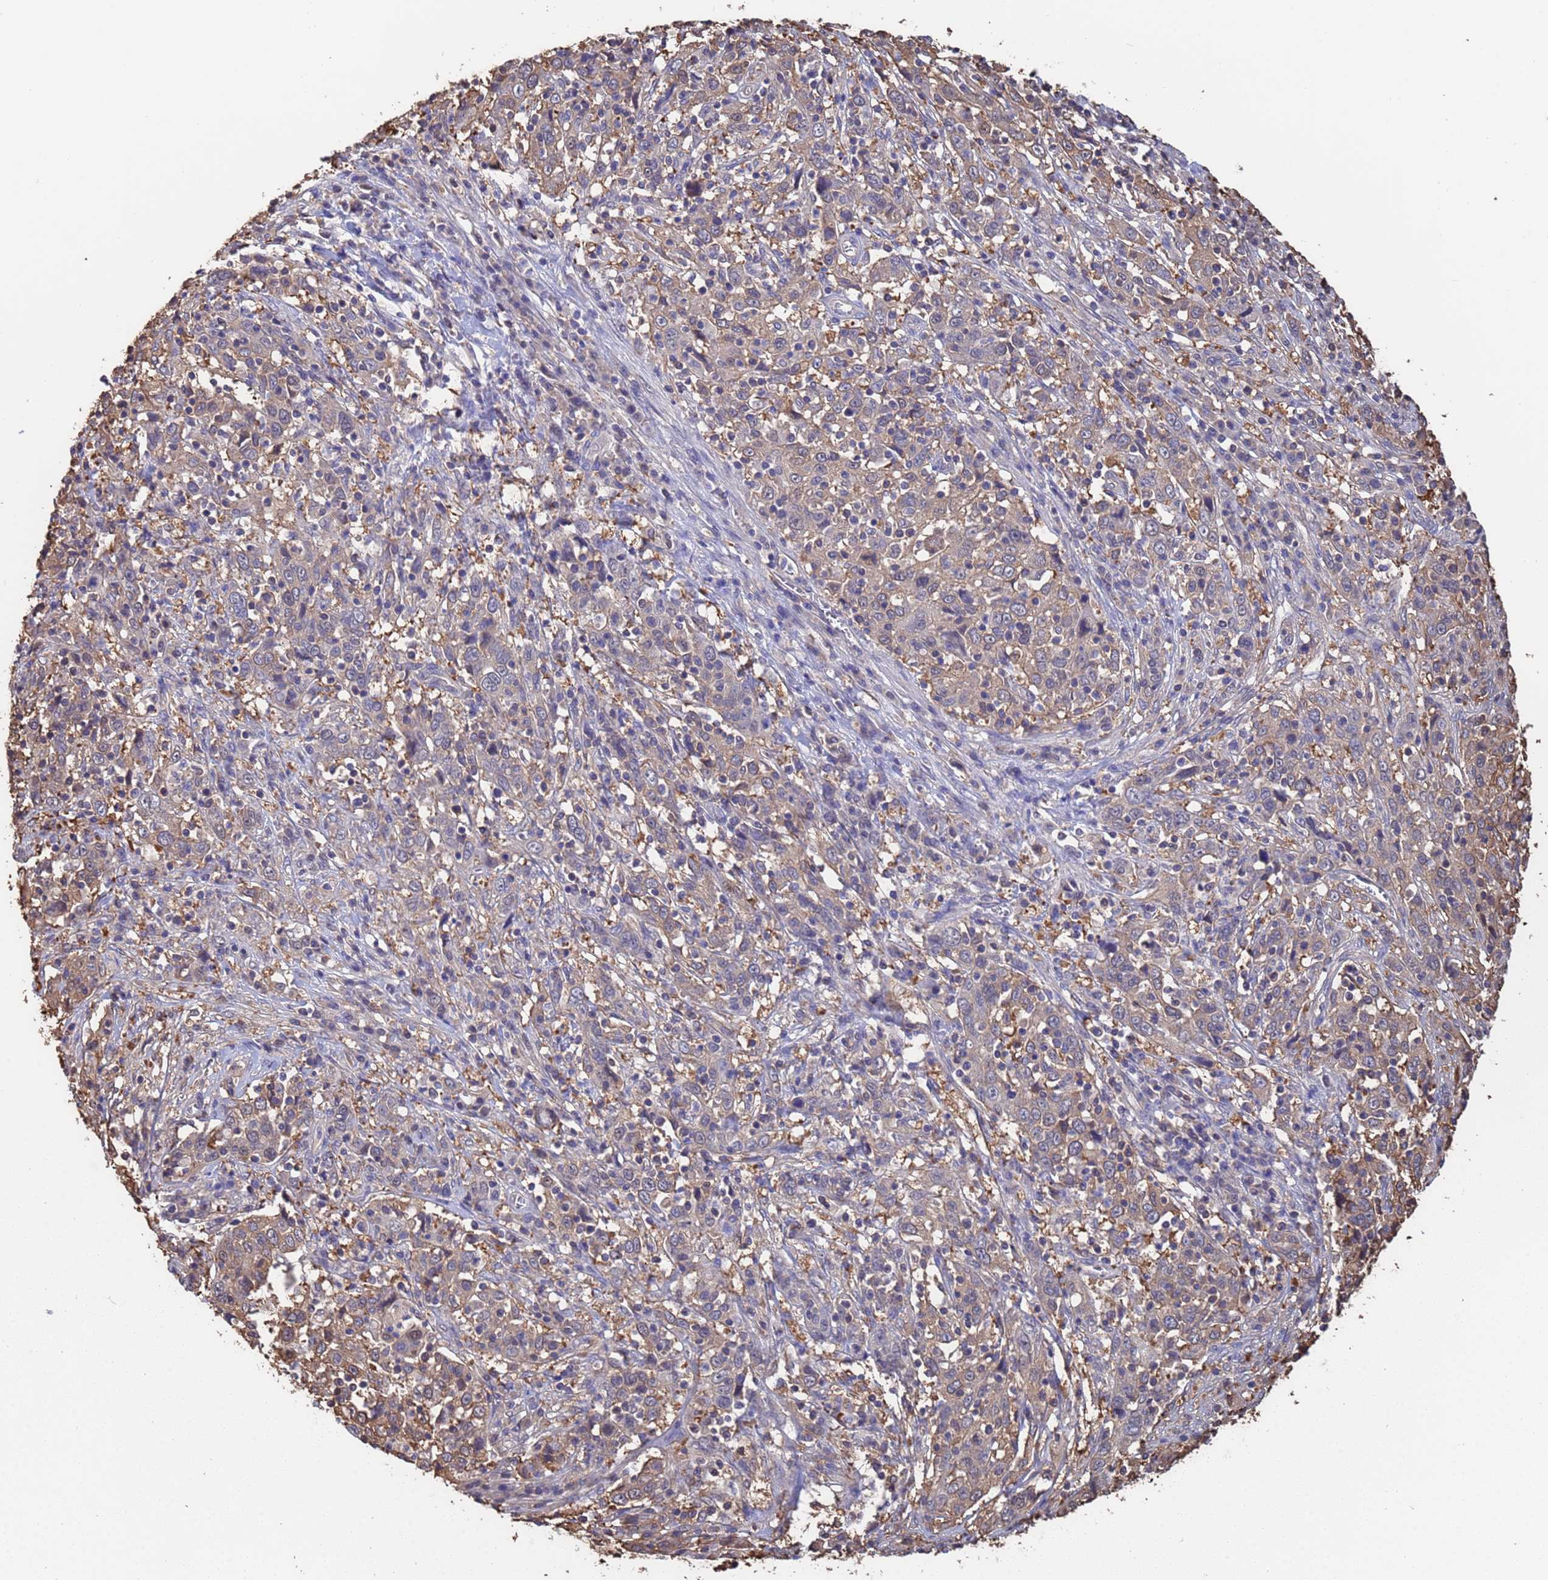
{"staining": {"intensity": "weak", "quantity": "25%-75%", "location": "cytoplasmic/membranous"}, "tissue": "cervical cancer", "cell_type": "Tumor cells", "image_type": "cancer", "snomed": [{"axis": "morphology", "description": "Squamous cell carcinoma, NOS"}, {"axis": "topography", "description": "Cervix"}], "caption": "Cervical squamous cell carcinoma tissue shows weak cytoplasmic/membranous staining in approximately 25%-75% of tumor cells, visualized by immunohistochemistry.", "gene": "FAM25A", "patient": {"sex": "female", "age": 46}}